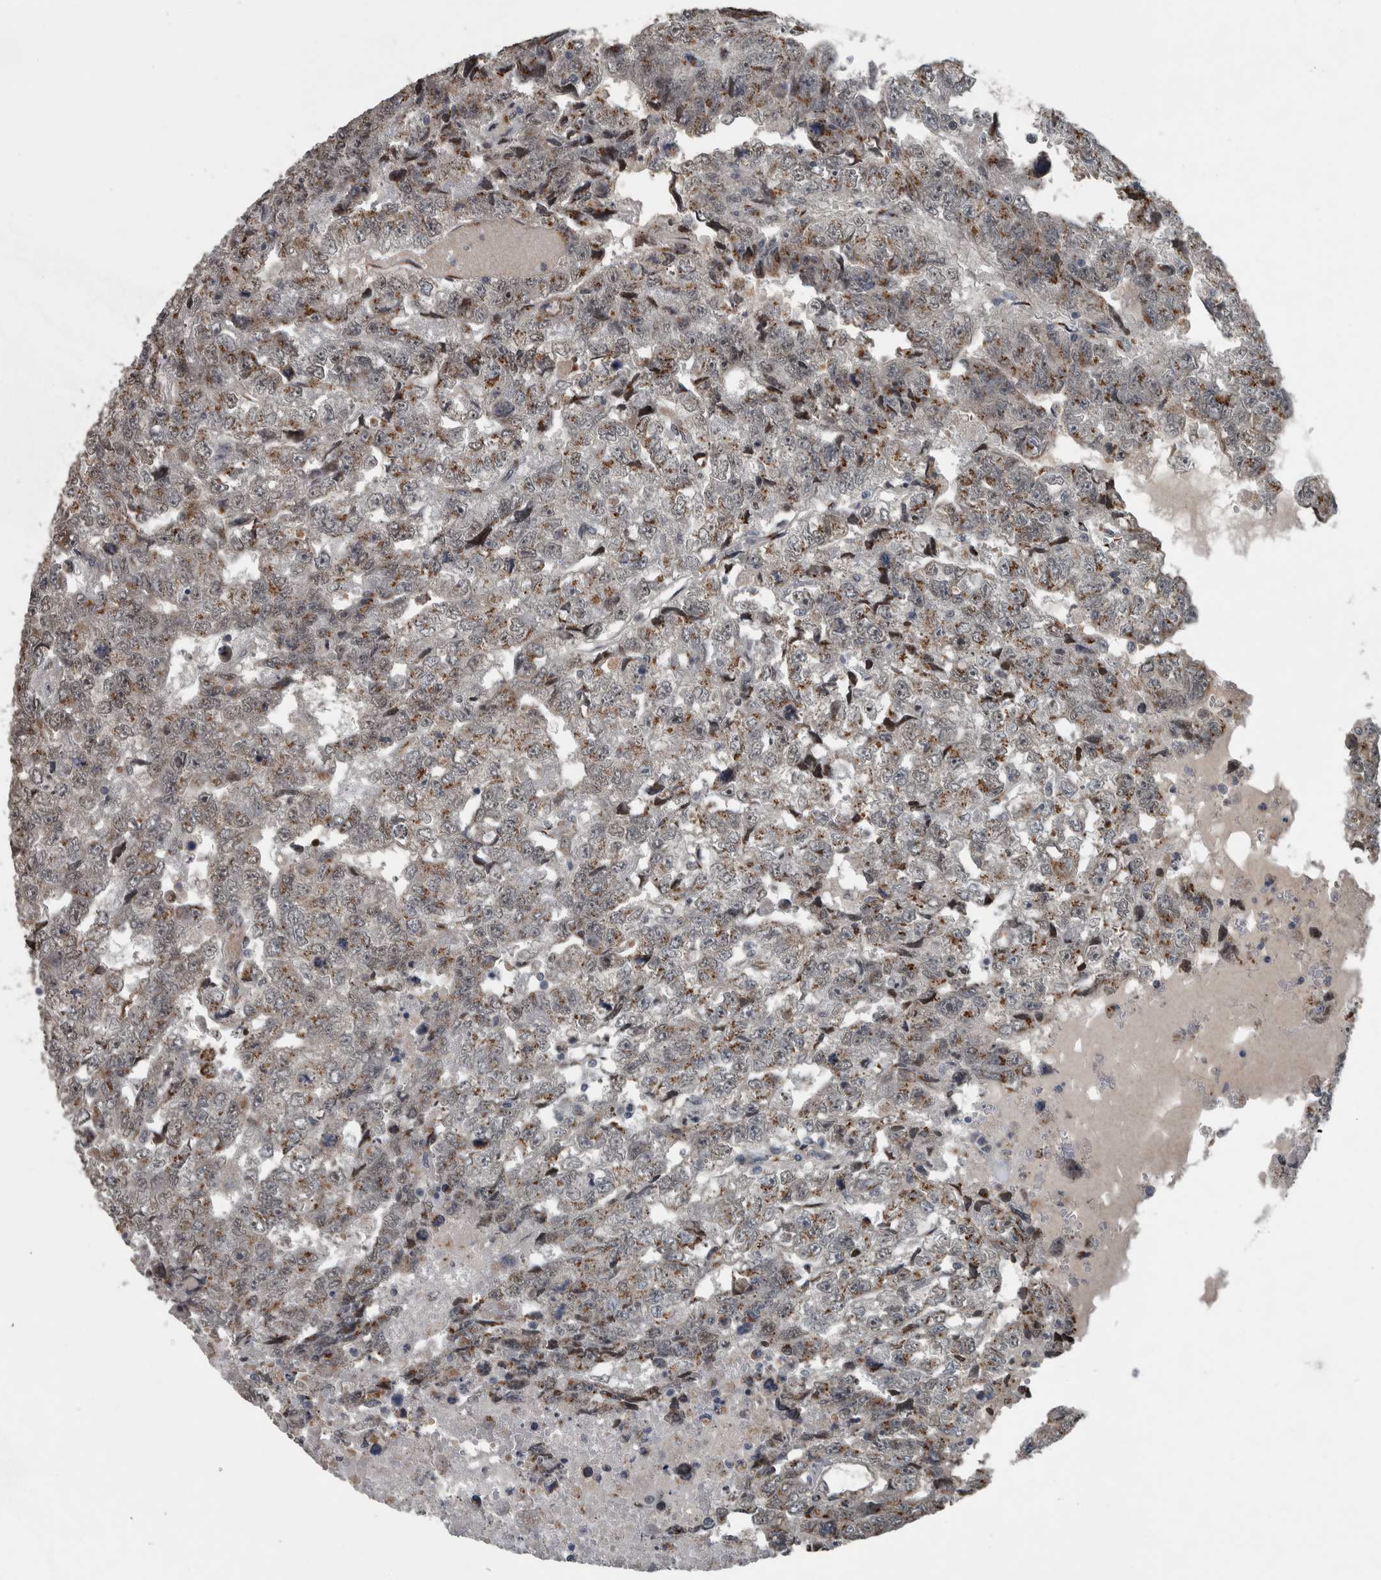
{"staining": {"intensity": "moderate", "quantity": "25%-75%", "location": "cytoplasmic/membranous"}, "tissue": "testis cancer", "cell_type": "Tumor cells", "image_type": "cancer", "snomed": [{"axis": "morphology", "description": "Carcinoma, Embryonal, NOS"}, {"axis": "topography", "description": "Testis"}], "caption": "Testis cancer stained with IHC displays moderate cytoplasmic/membranous staining in approximately 25%-75% of tumor cells.", "gene": "ZNF345", "patient": {"sex": "male", "age": 36}}